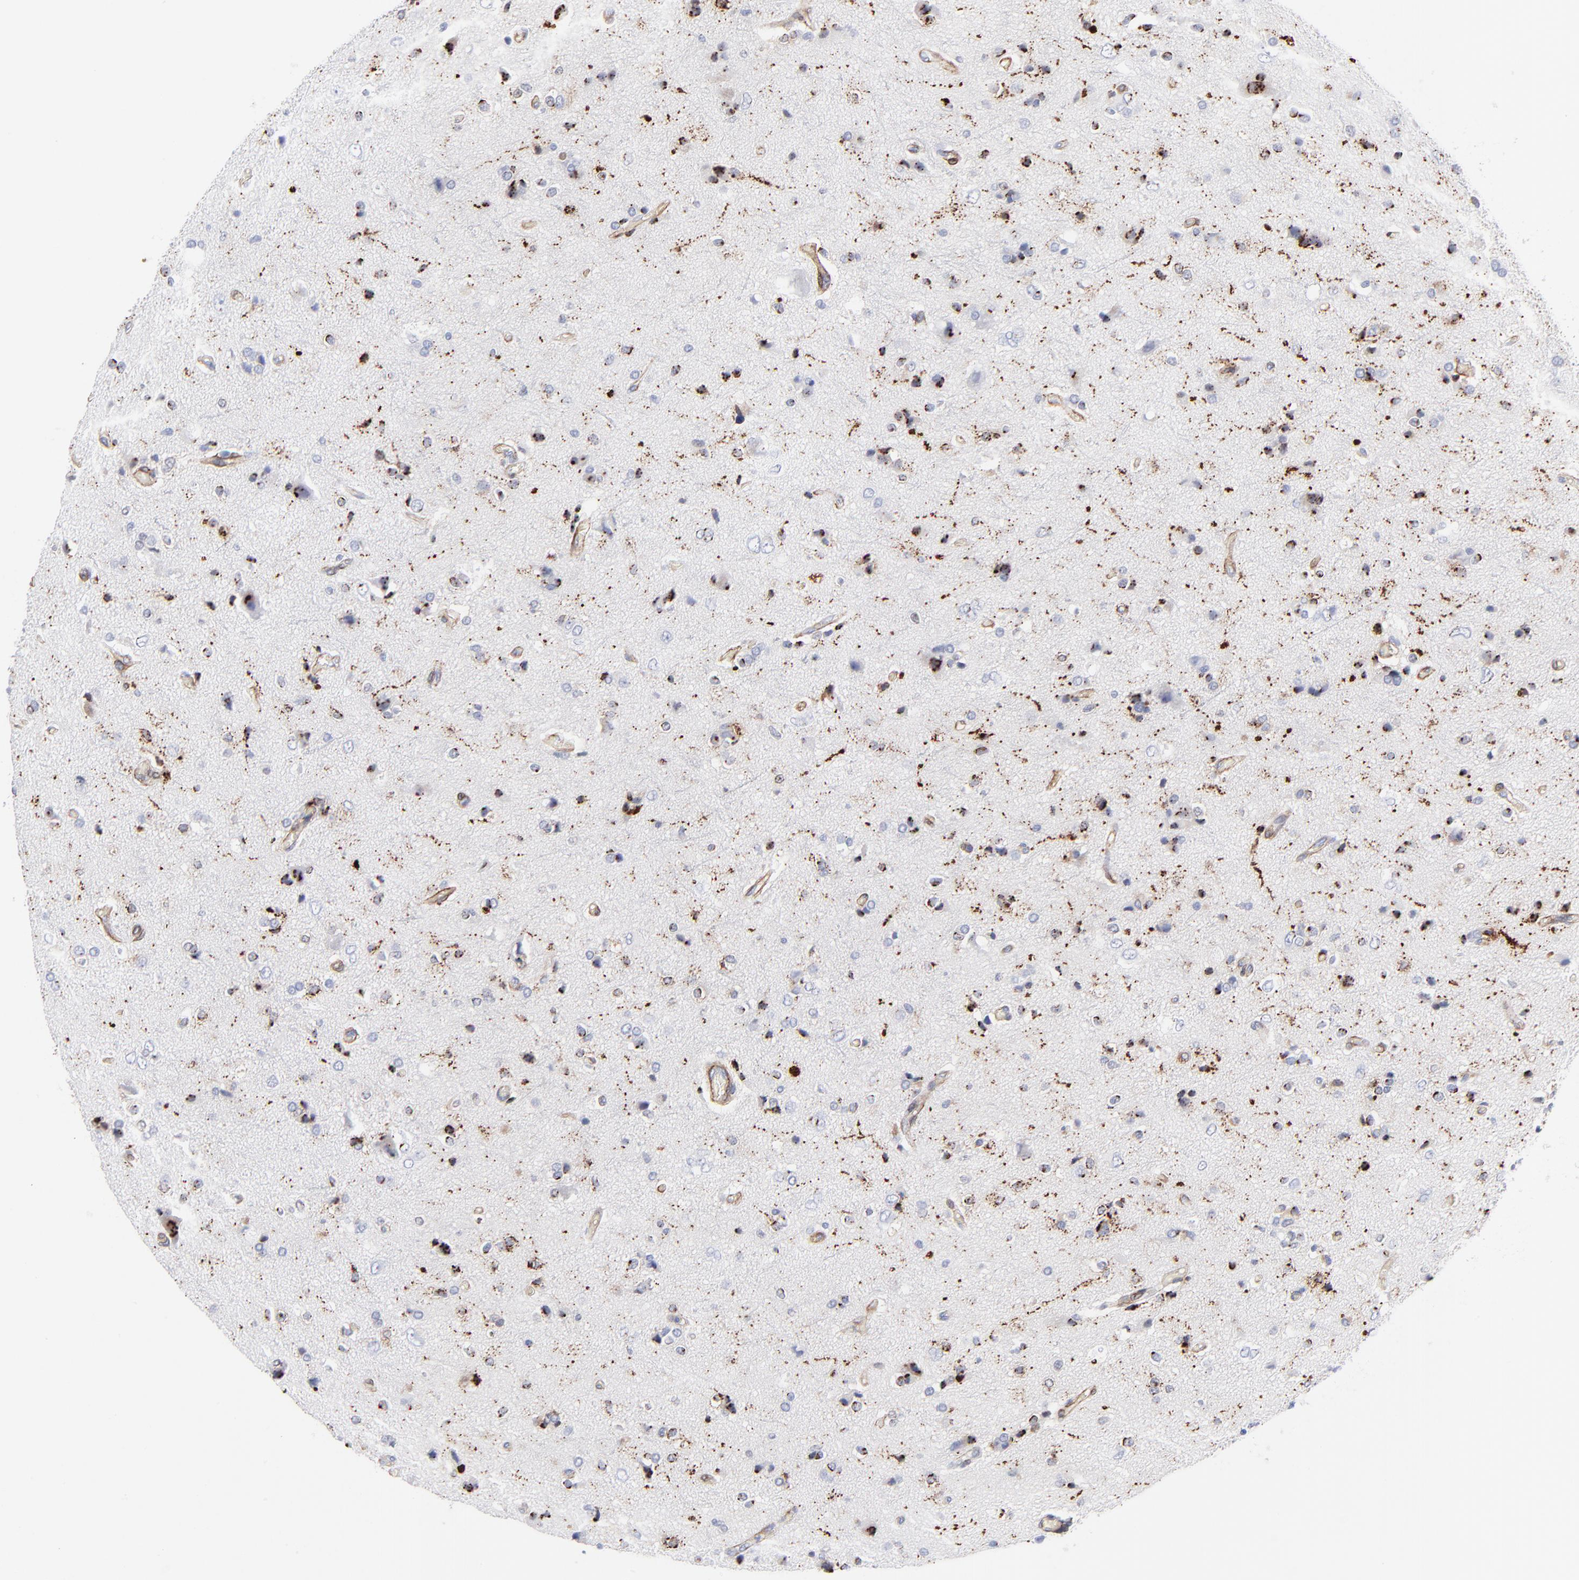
{"staining": {"intensity": "strong", "quantity": "25%-75%", "location": "nuclear"}, "tissue": "glioma", "cell_type": "Tumor cells", "image_type": "cancer", "snomed": [{"axis": "morphology", "description": "Glioma, malignant, High grade"}, {"axis": "topography", "description": "Brain"}], "caption": "Glioma stained with DAB (3,3'-diaminobenzidine) immunohistochemistry (IHC) demonstrates high levels of strong nuclear staining in about 25%-75% of tumor cells.", "gene": "PDGFRB", "patient": {"sex": "male", "age": 47}}